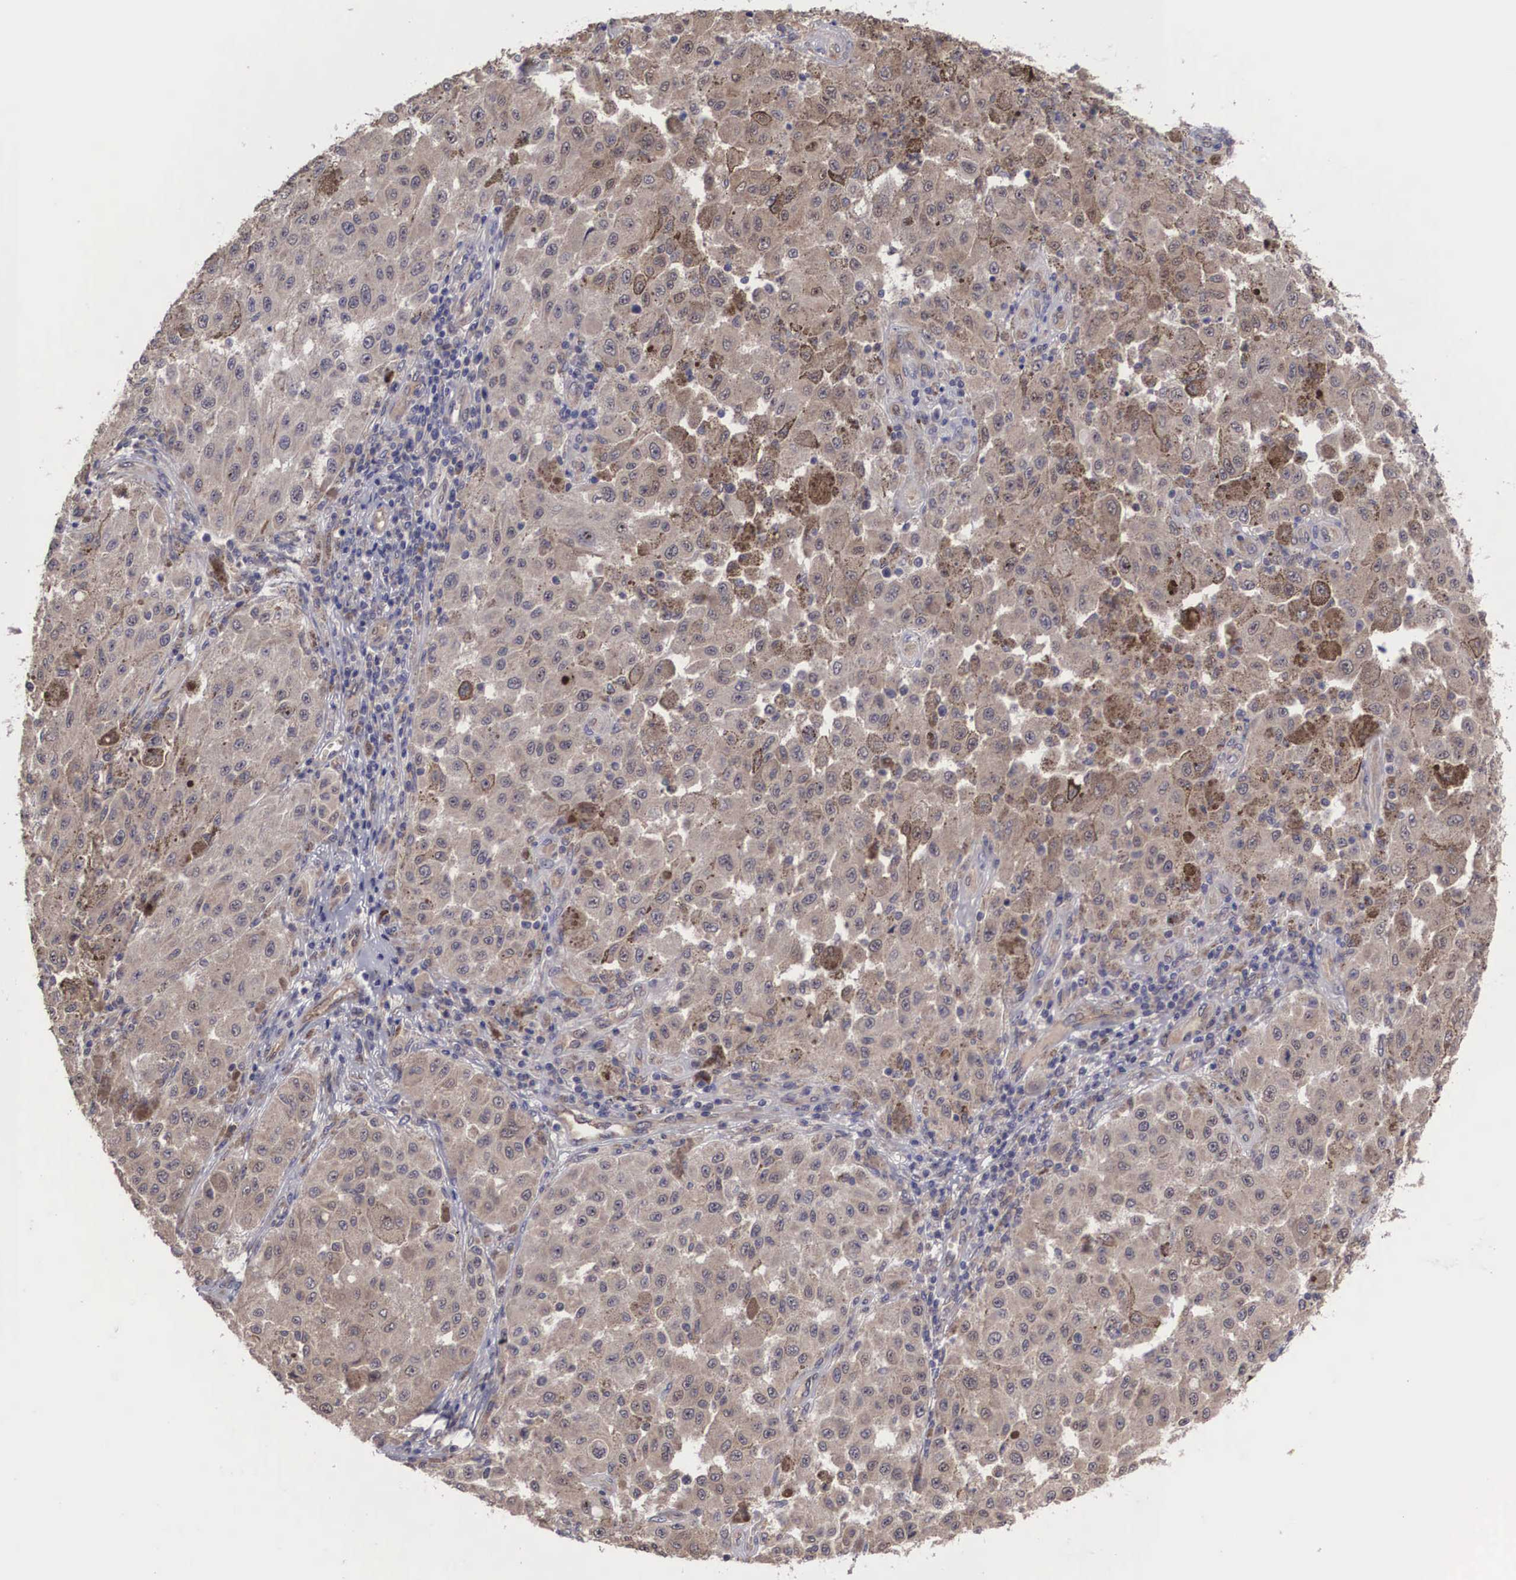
{"staining": {"intensity": "moderate", "quantity": ">75%", "location": "cytoplasmic/membranous,nuclear"}, "tissue": "melanoma", "cell_type": "Tumor cells", "image_type": "cancer", "snomed": [{"axis": "morphology", "description": "Malignant melanoma, NOS"}, {"axis": "topography", "description": "Skin"}], "caption": "There is medium levels of moderate cytoplasmic/membranous and nuclear staining in tumor cells of malignant melanoma, as demonstrated by immunohistochemical staining (brown color).", "gene": "DNAJB7", "patient": {"sex": "female", "age": 64}}